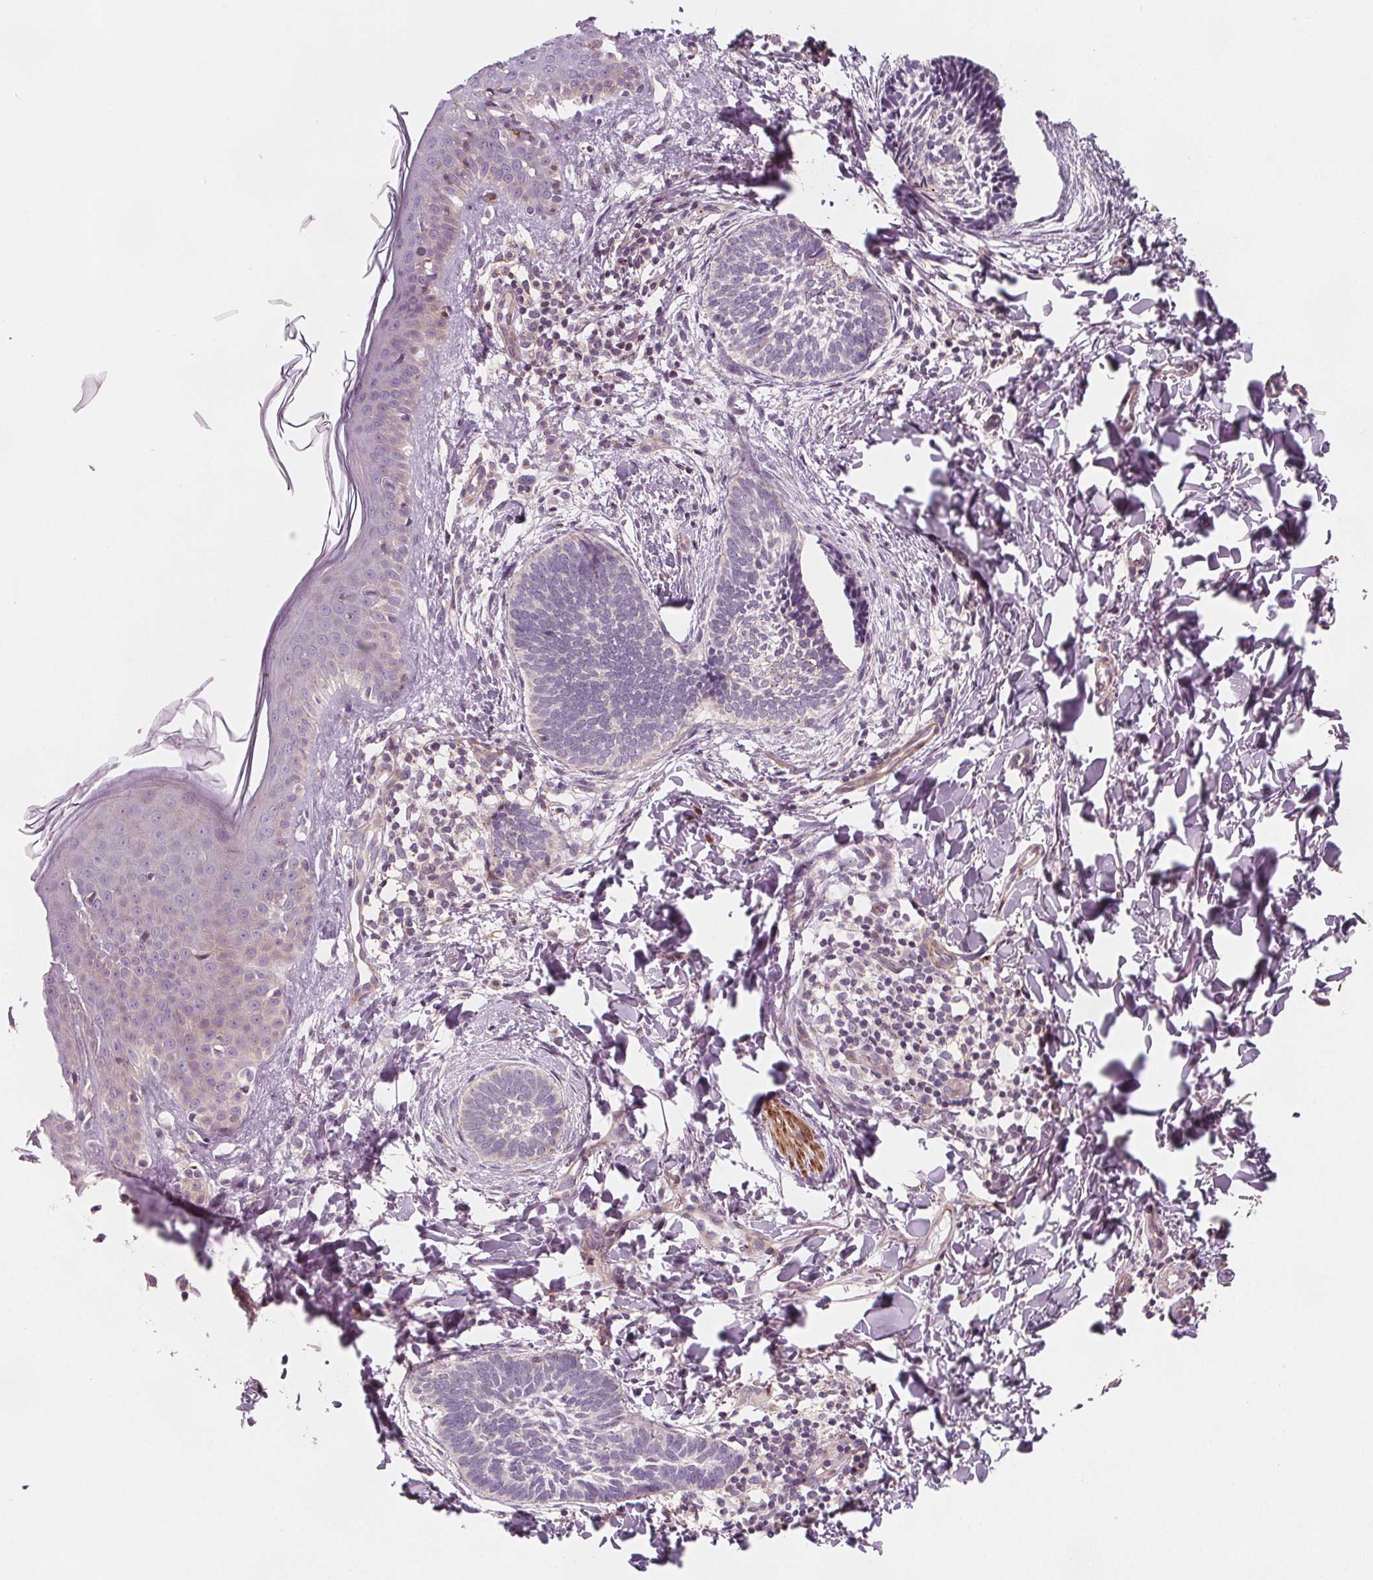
{"staining": {"intensity": "weak", "quantity": "<25%", "location": "cytoplasmic/membranous"}, "tissue": "skin cancer", "cell_type": "Tumor cells", "image_type": "cancer", "snomed": [{"axis": "morphology", "description": "Normal tissue, NOS"}, {"axis": "morphology", "description": "Basal cell carcinoma"}, {"axis": "topography", "description": "Skin"}], "caption": "IHC image of neoplastic tissue: human basal cell carcinoma (skin) stained with DAB demonstrates no significant protein staining in tumor cells.", "gene": "ADAM33", "patient": {"sex": "male", "age": 46}}